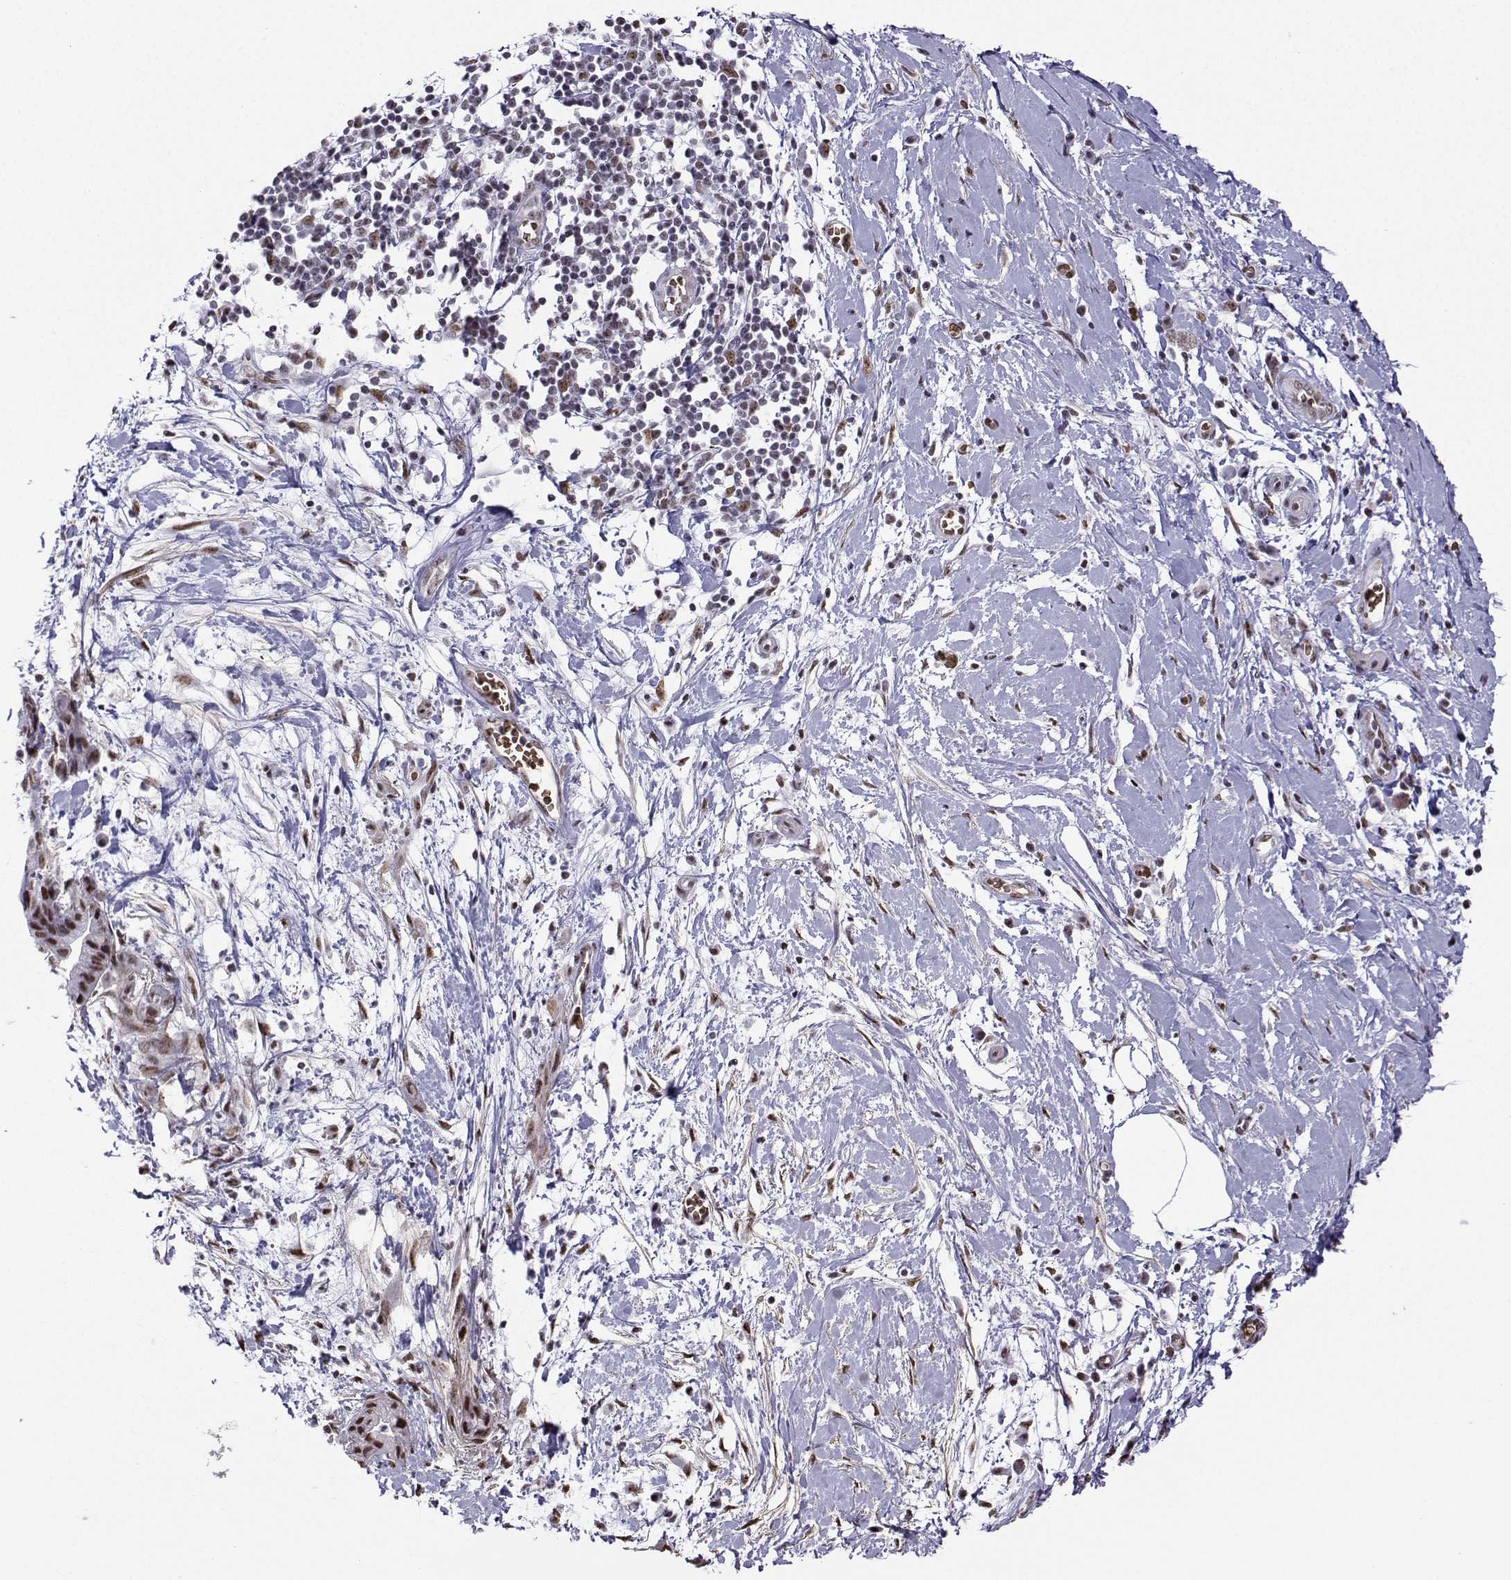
{"staining": {"intensity": "moderate", "quantity": ">75%", "location": "nuclear"}, "tissue": "pancreatic cancer", "cell_type": "Tumor cells", "image_type": "cancer", "snomed": [{"axis": "morphology", "description": "Normal tissue, NOS"}, {"axis": "morphology", "description": "Adenocarcinoma, NOS"}, {"axis": "topography", "description": "Lymph node"}, {"axis": "topography", "description": "Pancreas"}], "caption": "Human pancreatic cancer (adenocarcinoma) stained with a brown dye reveals moderate nuclear positive positivity in approximately >75% of tumor cells.", "gene": "CCNK", "patient": {"sex": "female", "age": 58}}